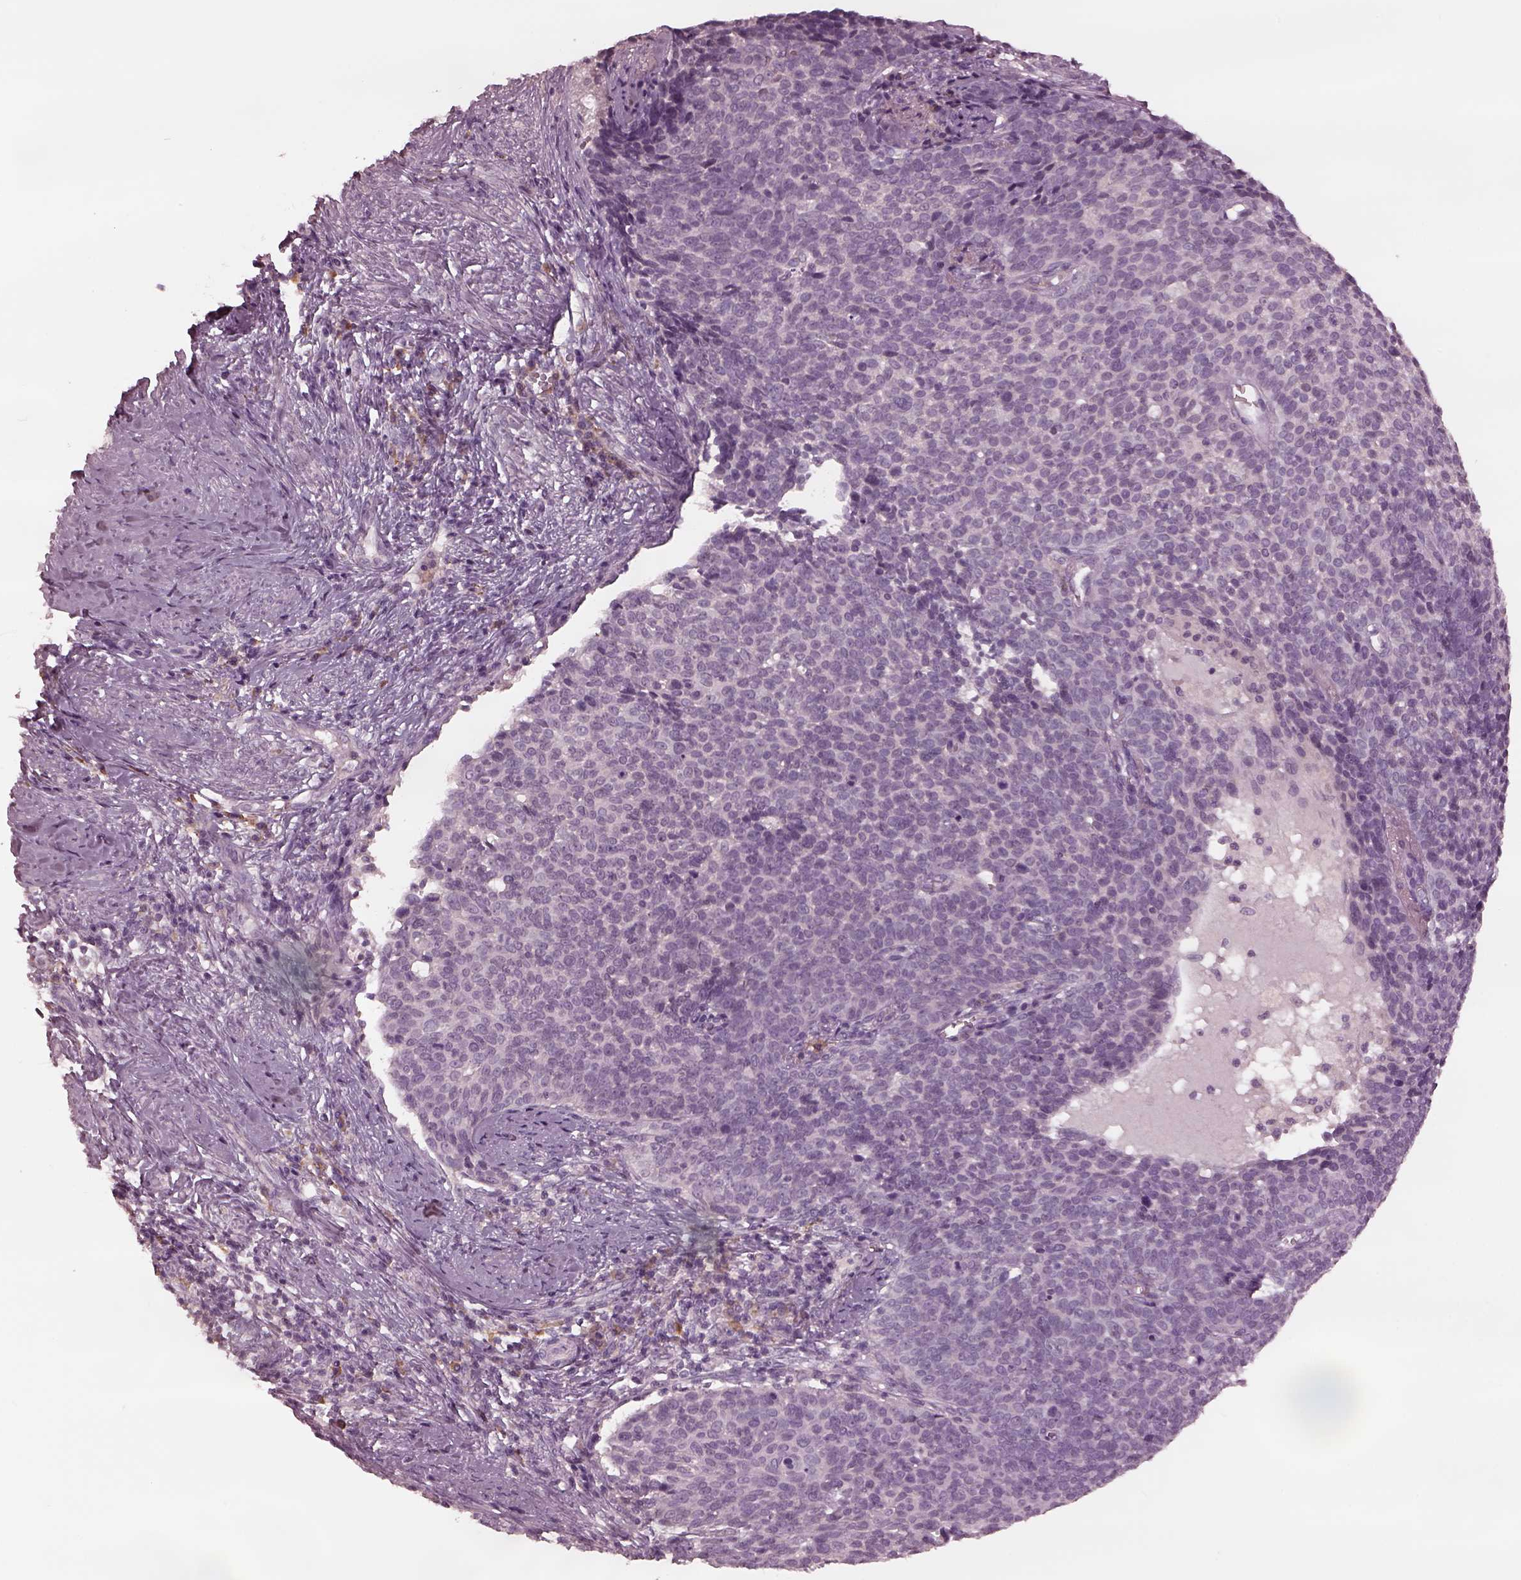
{"staining": {"intensity": "negative", "quantity": "none", "location": "none"}, "tissue": "cervical cancer", "cell_type": "Tumor cells", "image_type": "cancer", "snomed": [{"axis": "morphology", "description": "Squamous cell carcinoma, NOS"}, {"axis": "topography", "description": "Cervix"}], "caption": "Human cervical squamous cell carcinoma stained for a protein using immunohistochemistry displays no staining in tumor cells.", "gene": "MIA", "patient": {"sex": "female", "age": 39}}